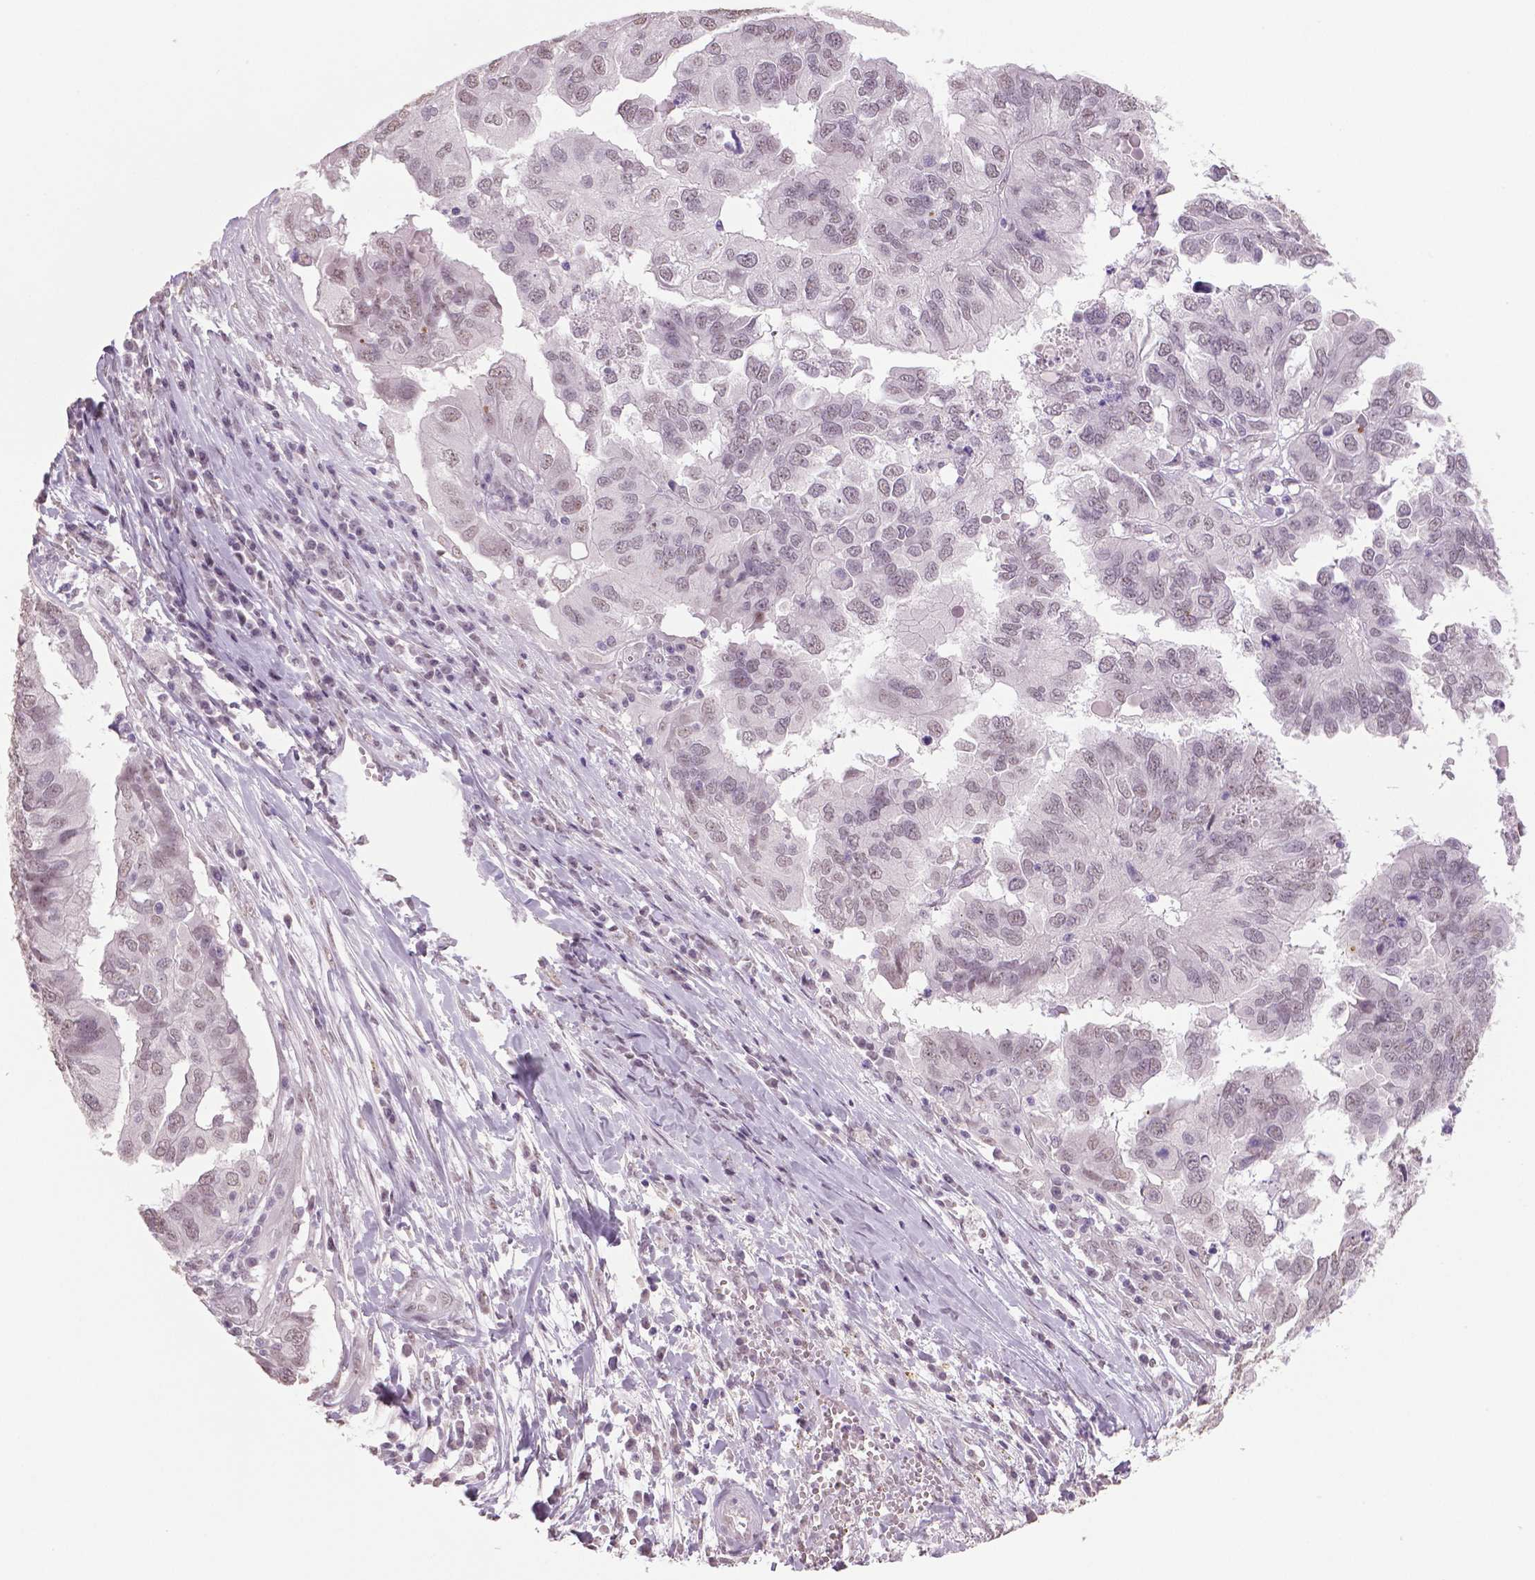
{"staining": {"intensity": "negative", "quantity": "none", "location": "none"}, "tissue": "ovarian cancer", "cell_type": "Tumor cells", "image_type": "cancer", "snomed": [{"axis": "morphology", "description": "Cystadenocarcinoma, serous, NOS"}, {"axis": "topography", "description": "Ovary"}], "caption": "This is an IHC photomicrograph of ovarian cancer. There is no staining in tumor cells.", "gene": "IGF2BP1", "patient": {"sex": "female", "age": 79}}